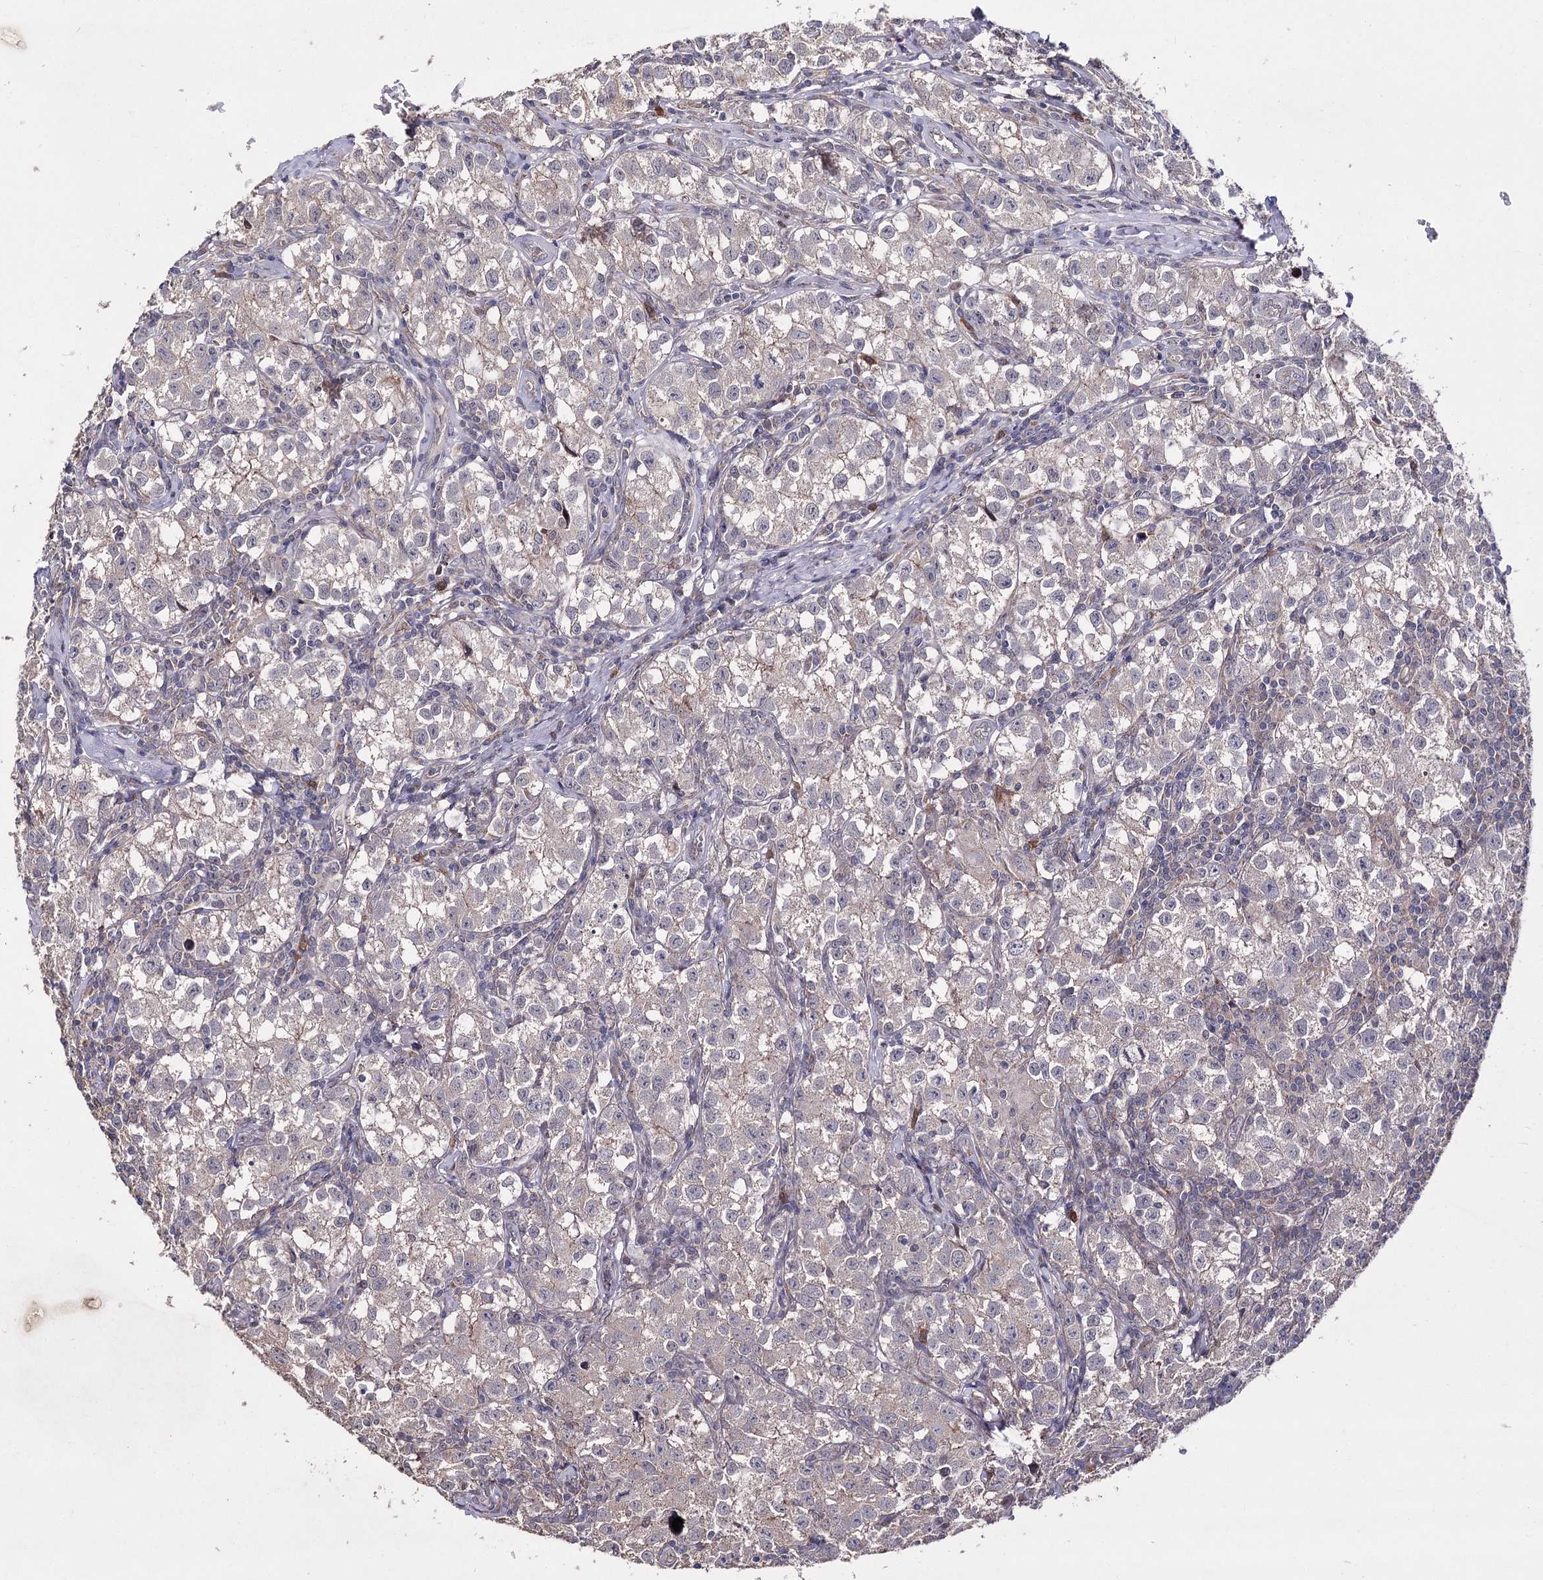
{"staining": {"intensity": "weak", "quantity": "<25%", "location": "cytoplasmic/membranous"}, "tissue": "testis cancer", "cell_type": "Tumor cells", "image_type": "cancer", "snomed": [{"axis": "morphology", "description": "Seminoma, NOS"}, {"axis": "morphology", "description": "Carcinoma, Embryonal, NOS"}, {"axis": "topography", "description": "Testis"}], "caption": "This is an immunohistochemistry image of human embryonal carcinoma (testis). There is no expression in tumor cells.", "gene": "AURKC", "patient": {"sex": "male", "age": 43}}